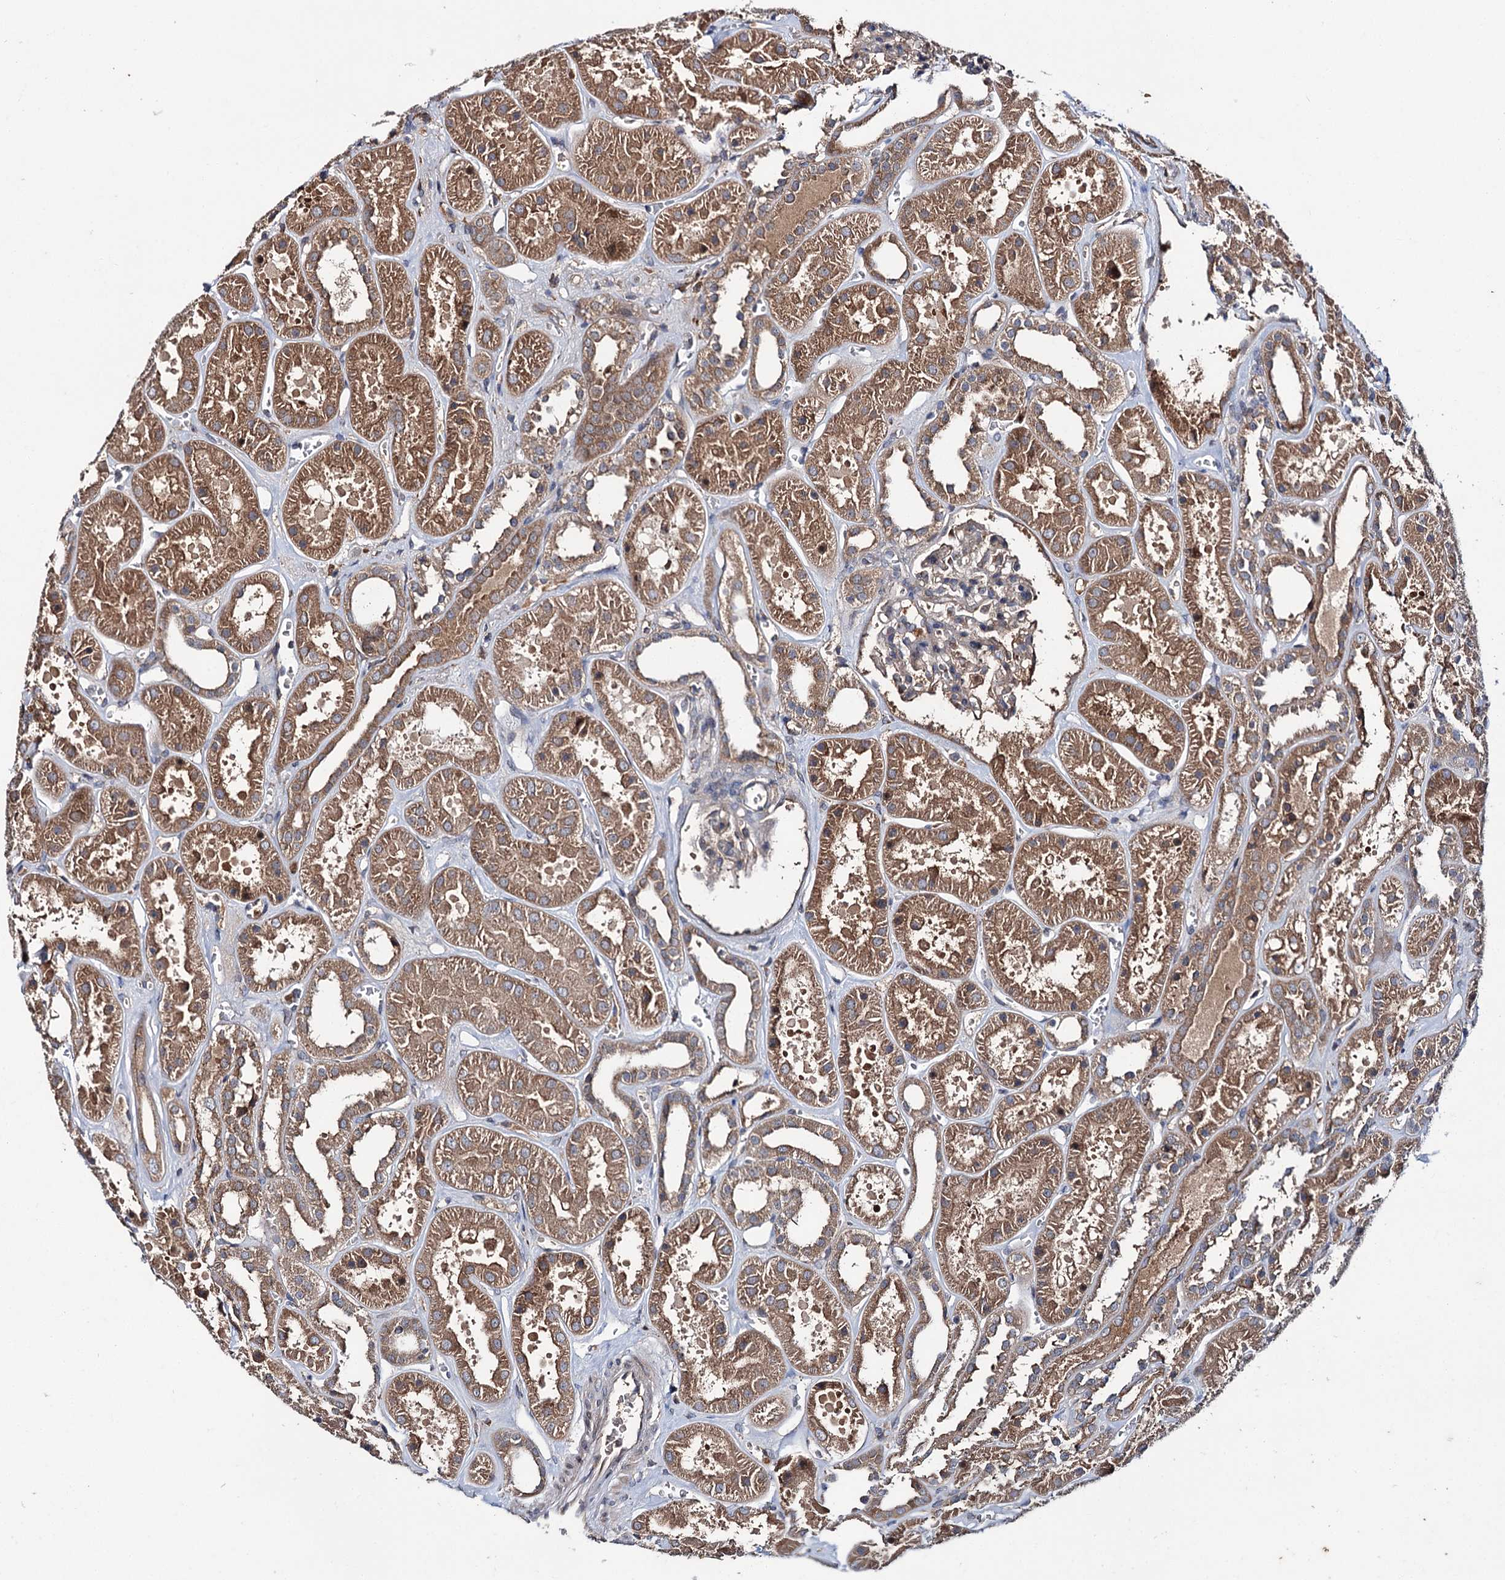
{"staining": {"intensity": "weak", "quantity": "<25%", "location": "cytoplasmic/membranous"}, "tissue": "kidney", "cell_type": "Cells in glomeruli", "image_type": "normal", "snomed": [{"axis": "morphology", "description": "Normal tissue, NOS"}, {"axis": "topography", "description": "Kidney"}], "caption": "An image of kidney stained for a protein exhibits no brown staining in cells in glomeruli. (Brightfield microscopy of DAB immunohistochemistry at high magnification).", "gene": "PTPN3", "patient": {"sex": "female", "age": 41}}